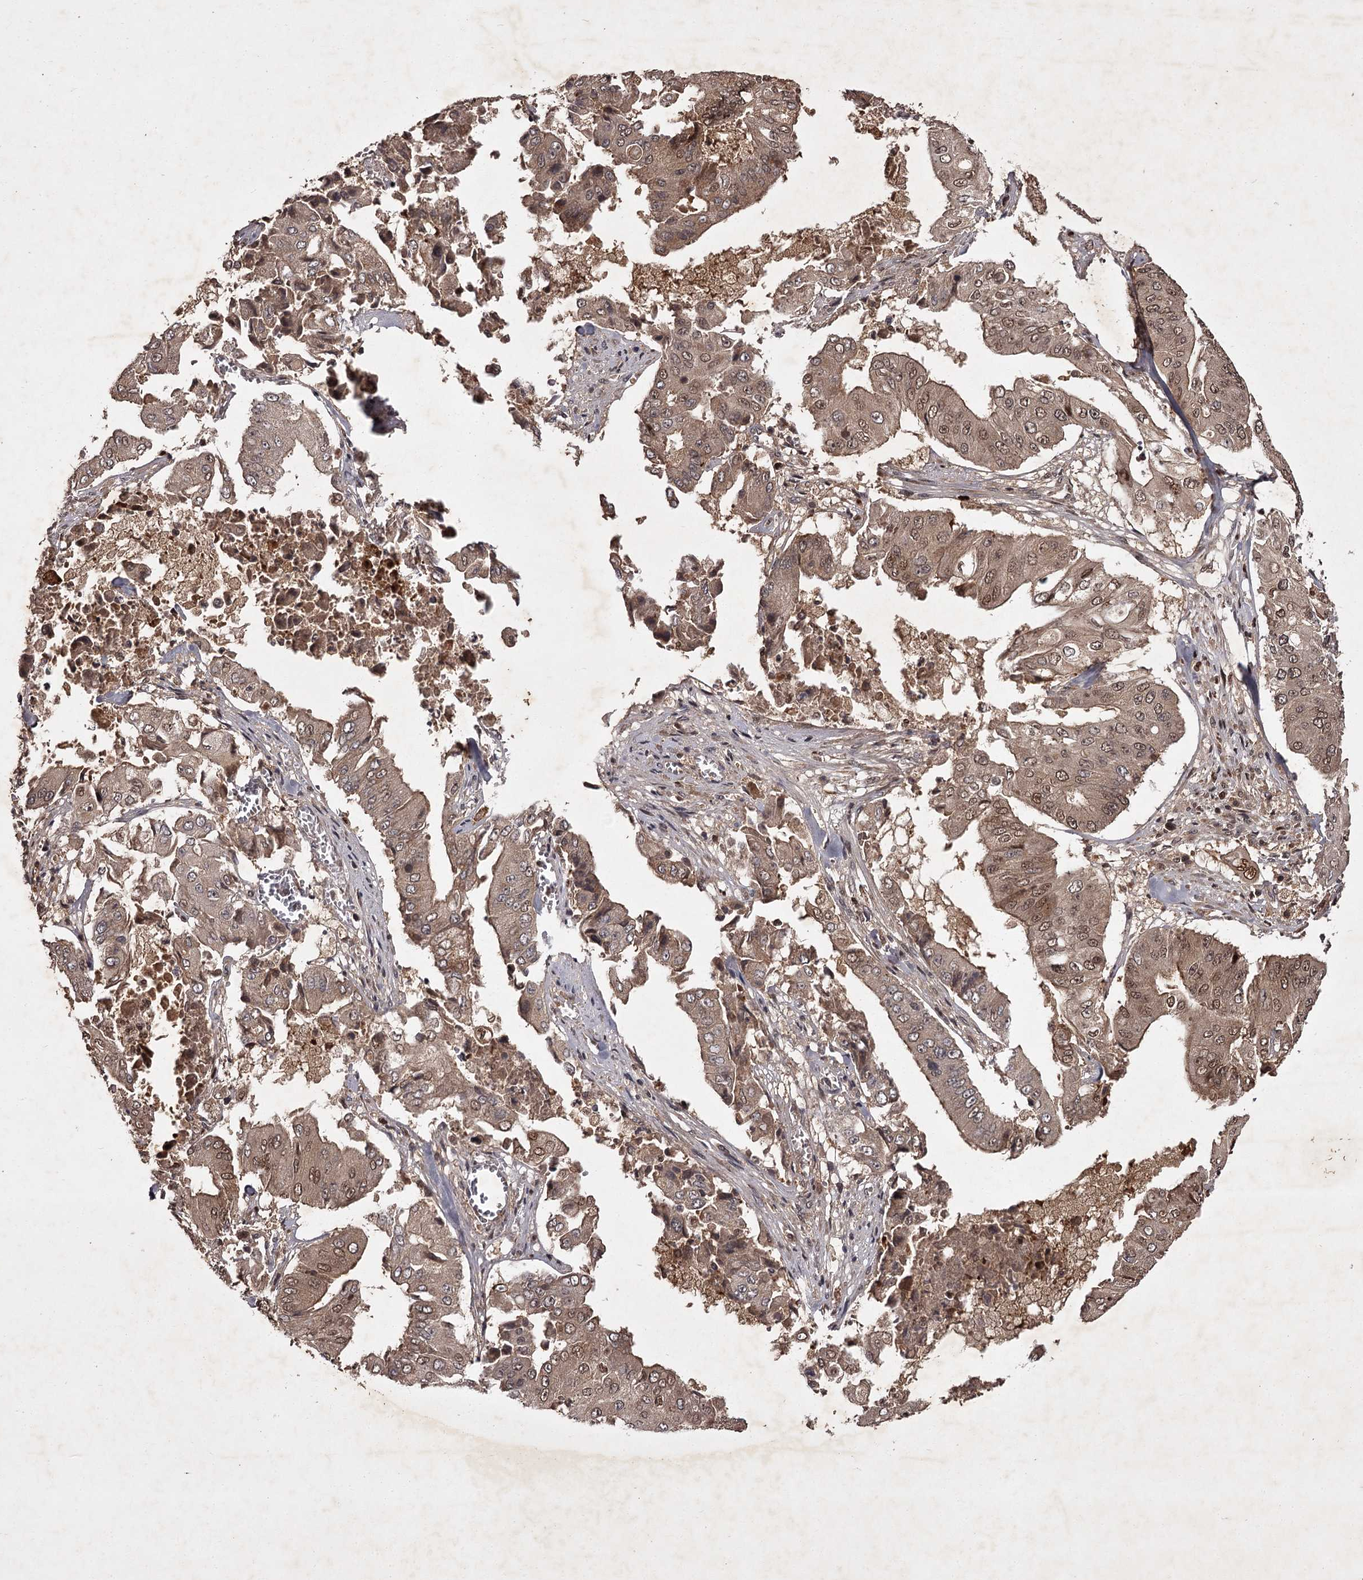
{"staining": {"intensity": "moderate", "quantity": ">75%", "location": "cytoplasmic/membranous,nuclear"}, "tissue": "pancreatic cancer", "cell_type": "Tumor cells", "image_type": "cancer", "snomed": [{"axis": "morphology", "description": "Adenocarcinoma, NOS"}, {"axis": "topography", "description": "Pancreas"}], "caption": "Pancreatic cancer (adenocarcinoma) stained with a protein marker displays moderate staining in tumor cells.", "gene": "TBC1D23", "patient": {"sex": "female", "age": 77}}